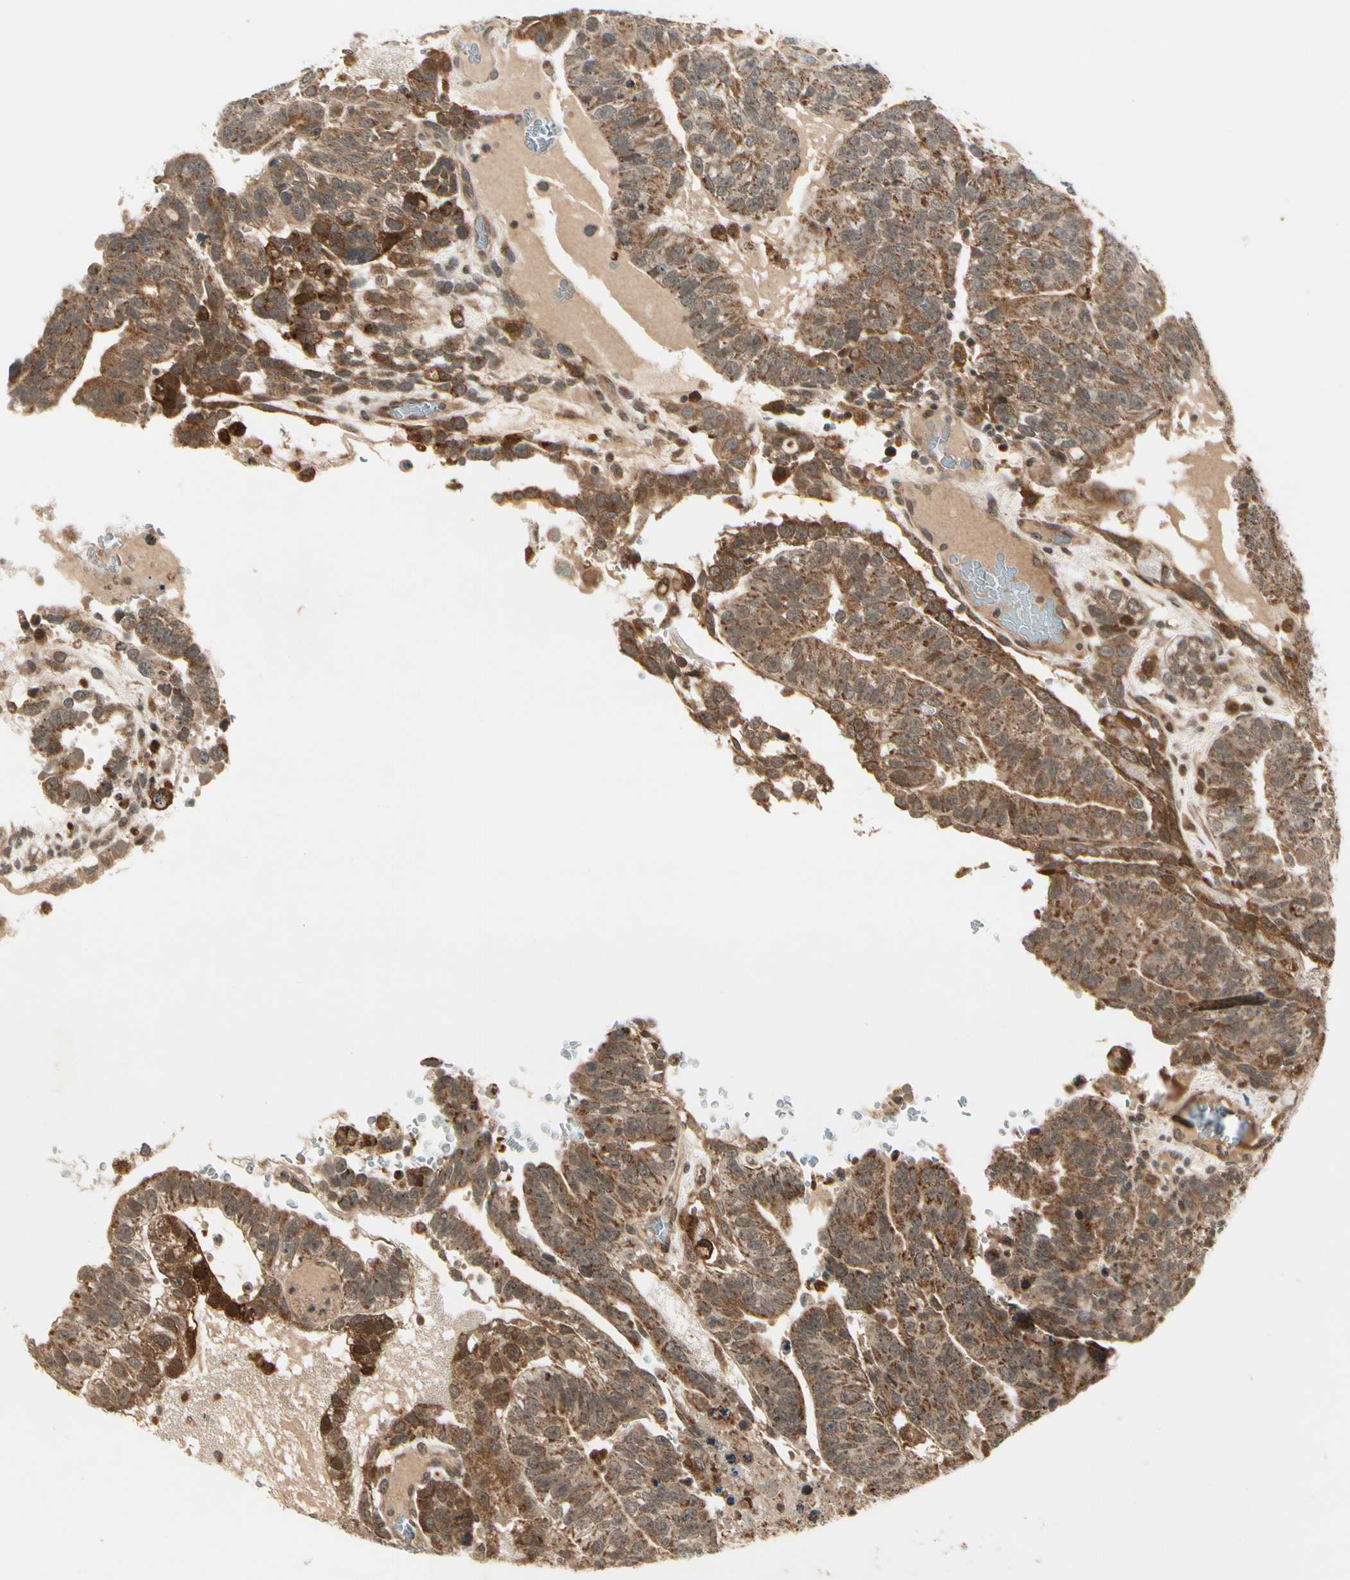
{"staining": {"intensity": "moderate", "quantity": ">75%", "location": "cytoplasmic/membranous"}, "tissue": "testis cancer", "cell_type": "Tumor cells", "image_type": "cancer", "snomed": [{"axis": "morphology", "description": "Seminoma, NOS"}, {"axis": "morphology", "description": "Carcinoma, Embryonal, NOS"}, {"axis": "topography", "description": "Testis"}], "caption": "Immunohistochemistry (IHC) histopathology image of testis seminoma stained for a protein (brown), which demonstrates medium levels of moderate cytoplasmic/membranous positivity in approximately >75% of tumor cells.", "gene": "GLUL", "patient": {"sex": "male", "age": 52}}